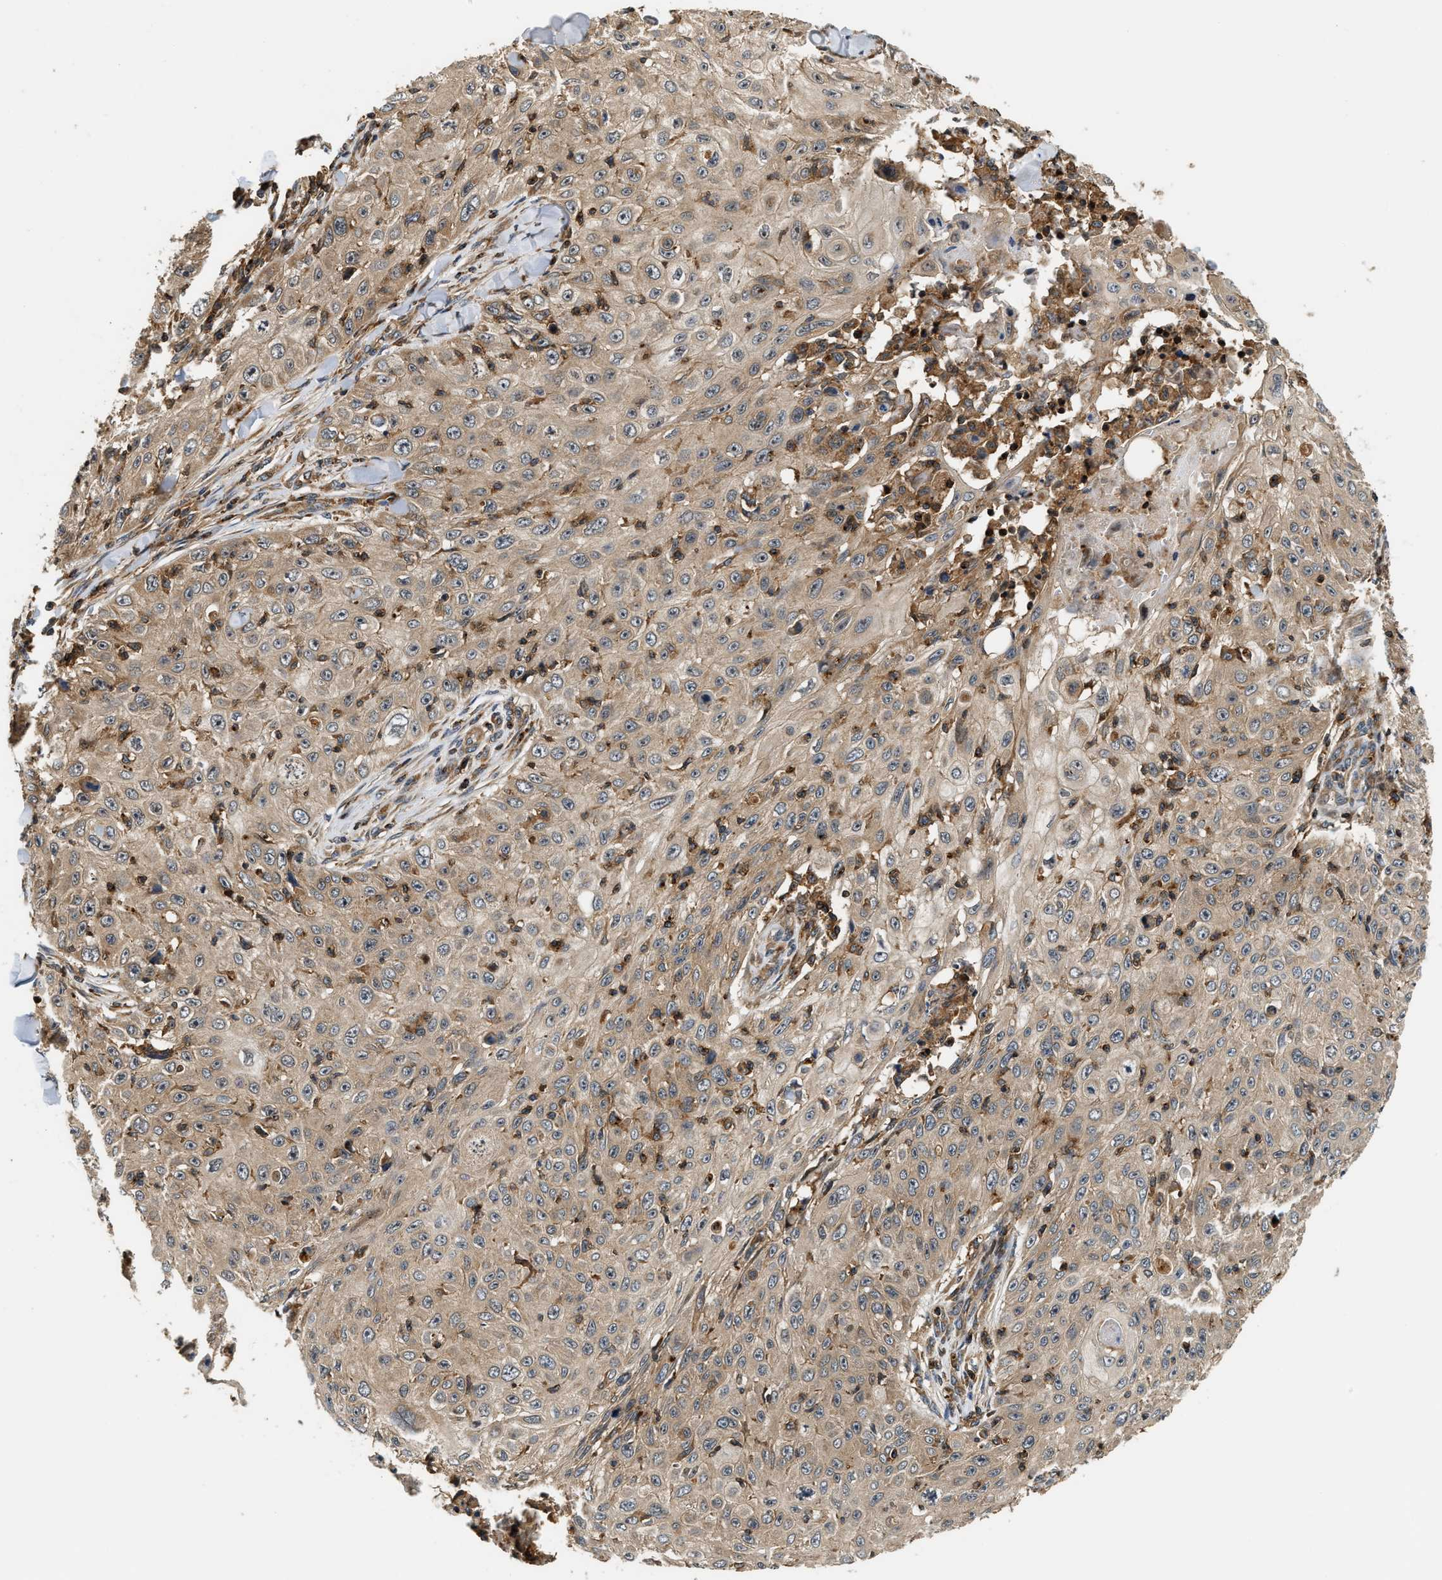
{"staining": {"intensity": "moderate", "quantity": ">75%", "location": "cytoplasmic/membranous"}, "tissue": "skin cancer", "cell_type": "Tumor cells", "image_type": "cancer", "snomed": [{"axis": "morphology", "description": "Squamous cell carcinoma, NOS"}, {"axis": "topography", "description": "Skin"}], "caption": "Skin squamous cell carcinoma stained with a protein marker demonstrates moderate staining in tumor cells.", "gene": "SNX5", "patient": {"sex": "male", "age": 86}}